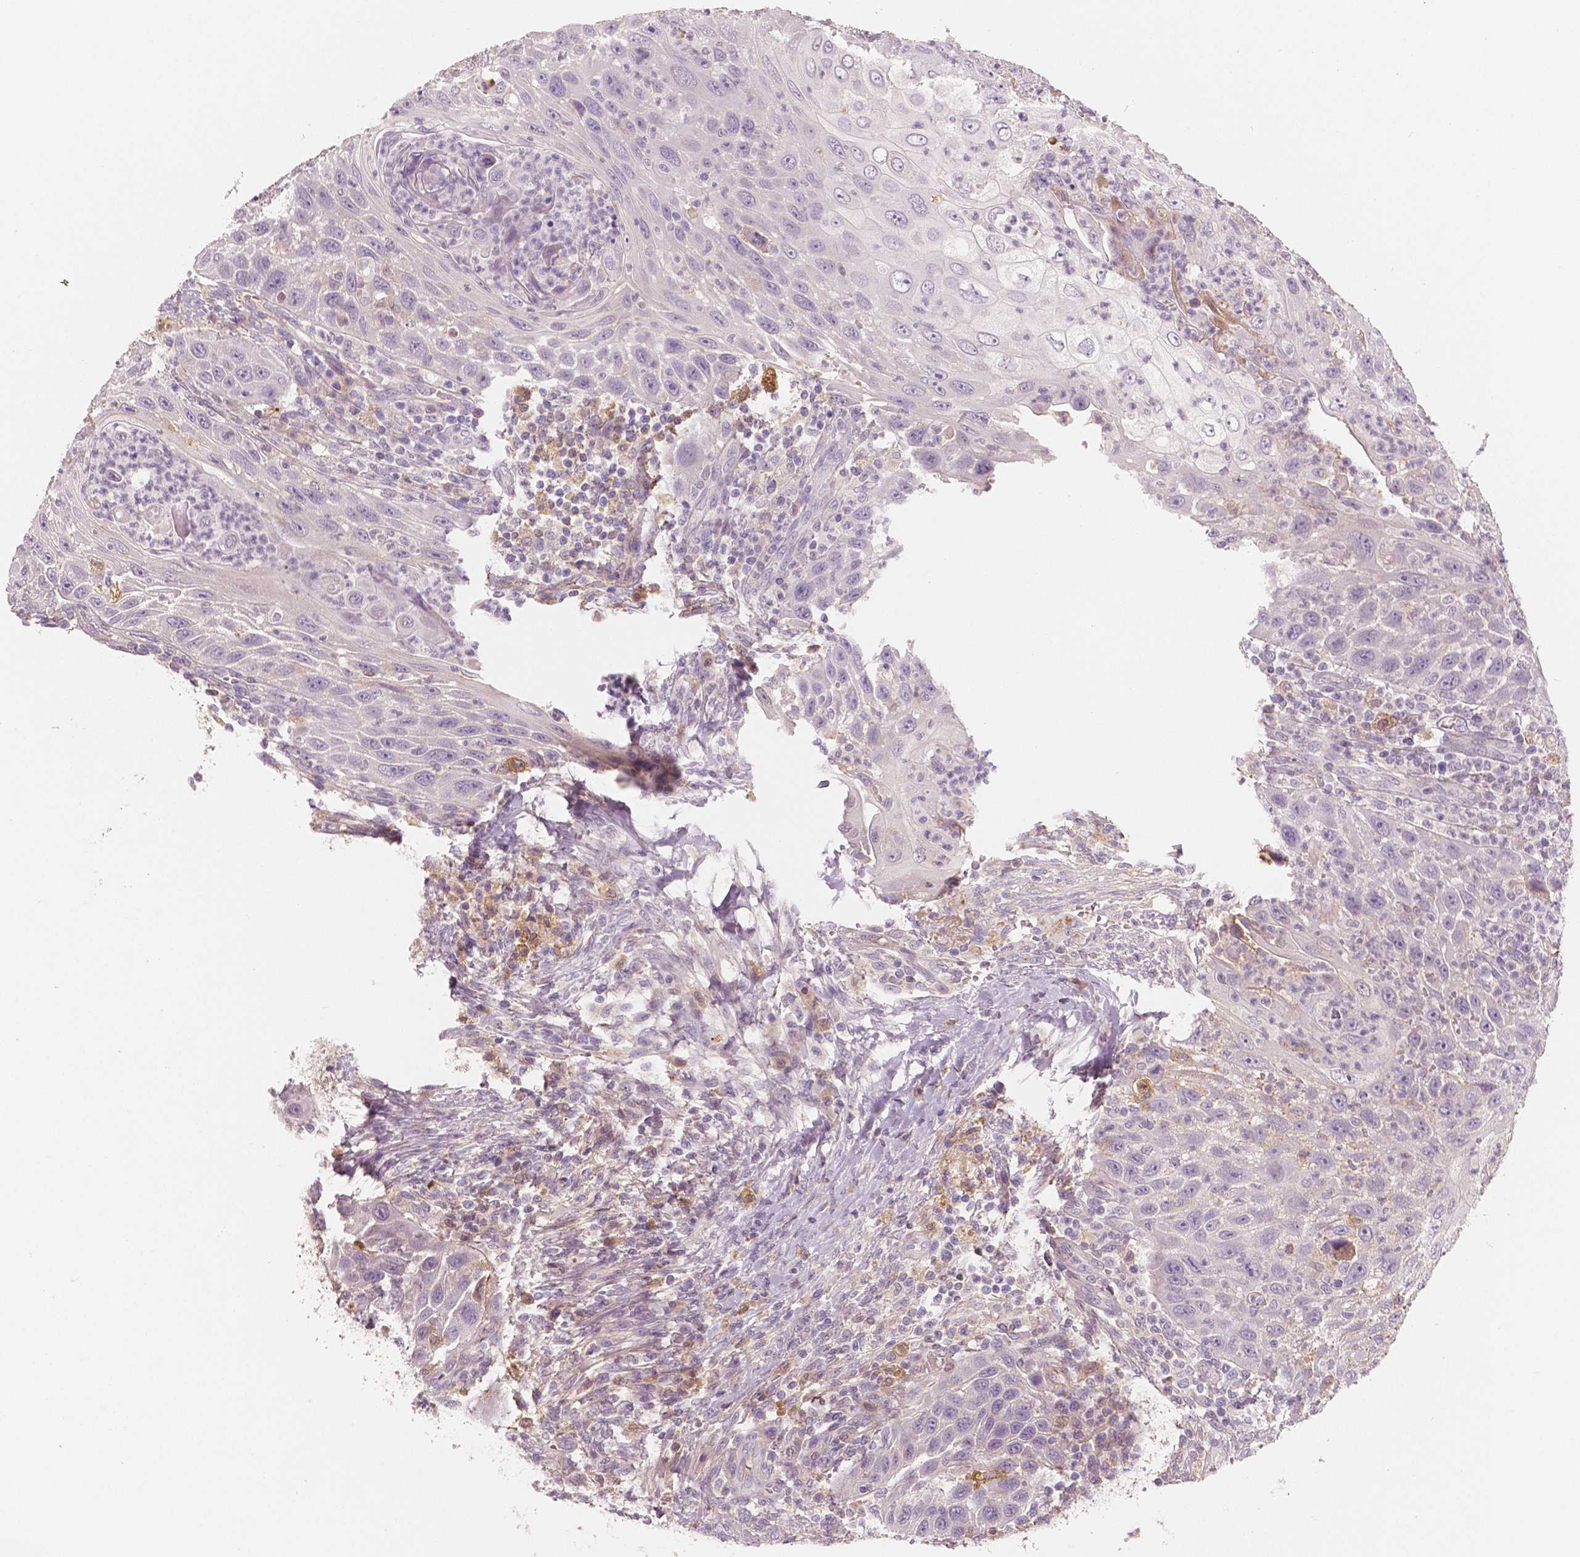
{"staining": {"intensity": "negative", "quantity": "none", "location": "none"}, "tissue": "head and neck cancer", "cell_type": "Tumor cells", "image_type": "cancer", "snomed": [{"axis": "morphology", "description": "Squamous cell carcinoma, NOS"}, {"axis": "topography", "description": "Head-Neck"}], "caption": "Immunohistochemistry (IHC) histopathology image of head and neck squamous cell carcinoma stained for a protein (brown), which reveals no expression in tumor cells.", "gene": "APOA4", "patient": {"sex": "male", "age": 69}}